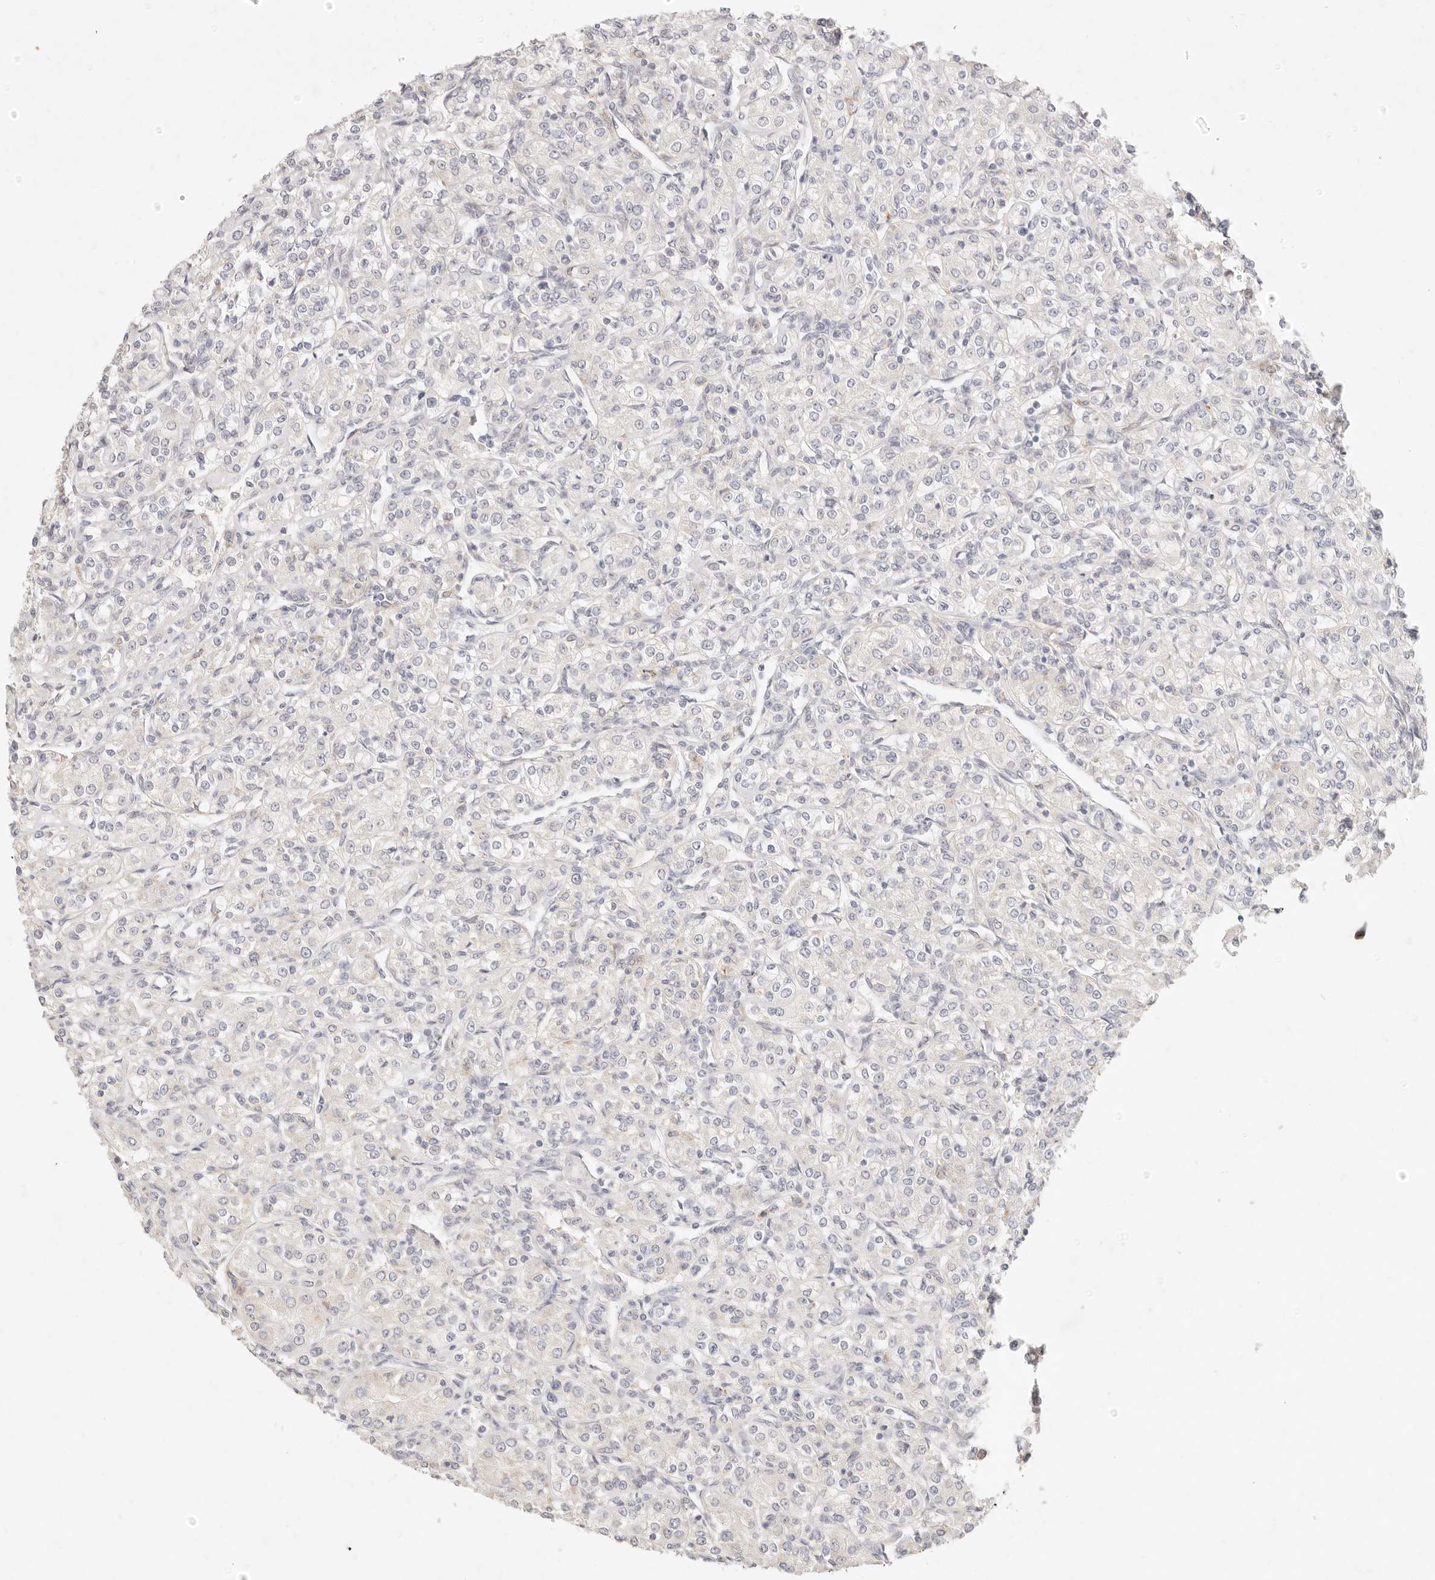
{"staining": {"intensity": "negative", "quantity": "none", "location": "none"}, "tissue": "renal cancer", "cell_type": "Tumor cells", "image_type": "cancer", "snomed": [{"axis": "morphology", "description": "Adenocarcinoma, NOS"}, {"axis": "topography", "description": "Kidney"}], "caption": "DAB immunohistochemical staining of renal adenocarcinoma demonstrates no significant positivity in tumor cells.", "gene": "GPR84", "patient": {"sex": "male", "age": 77}}